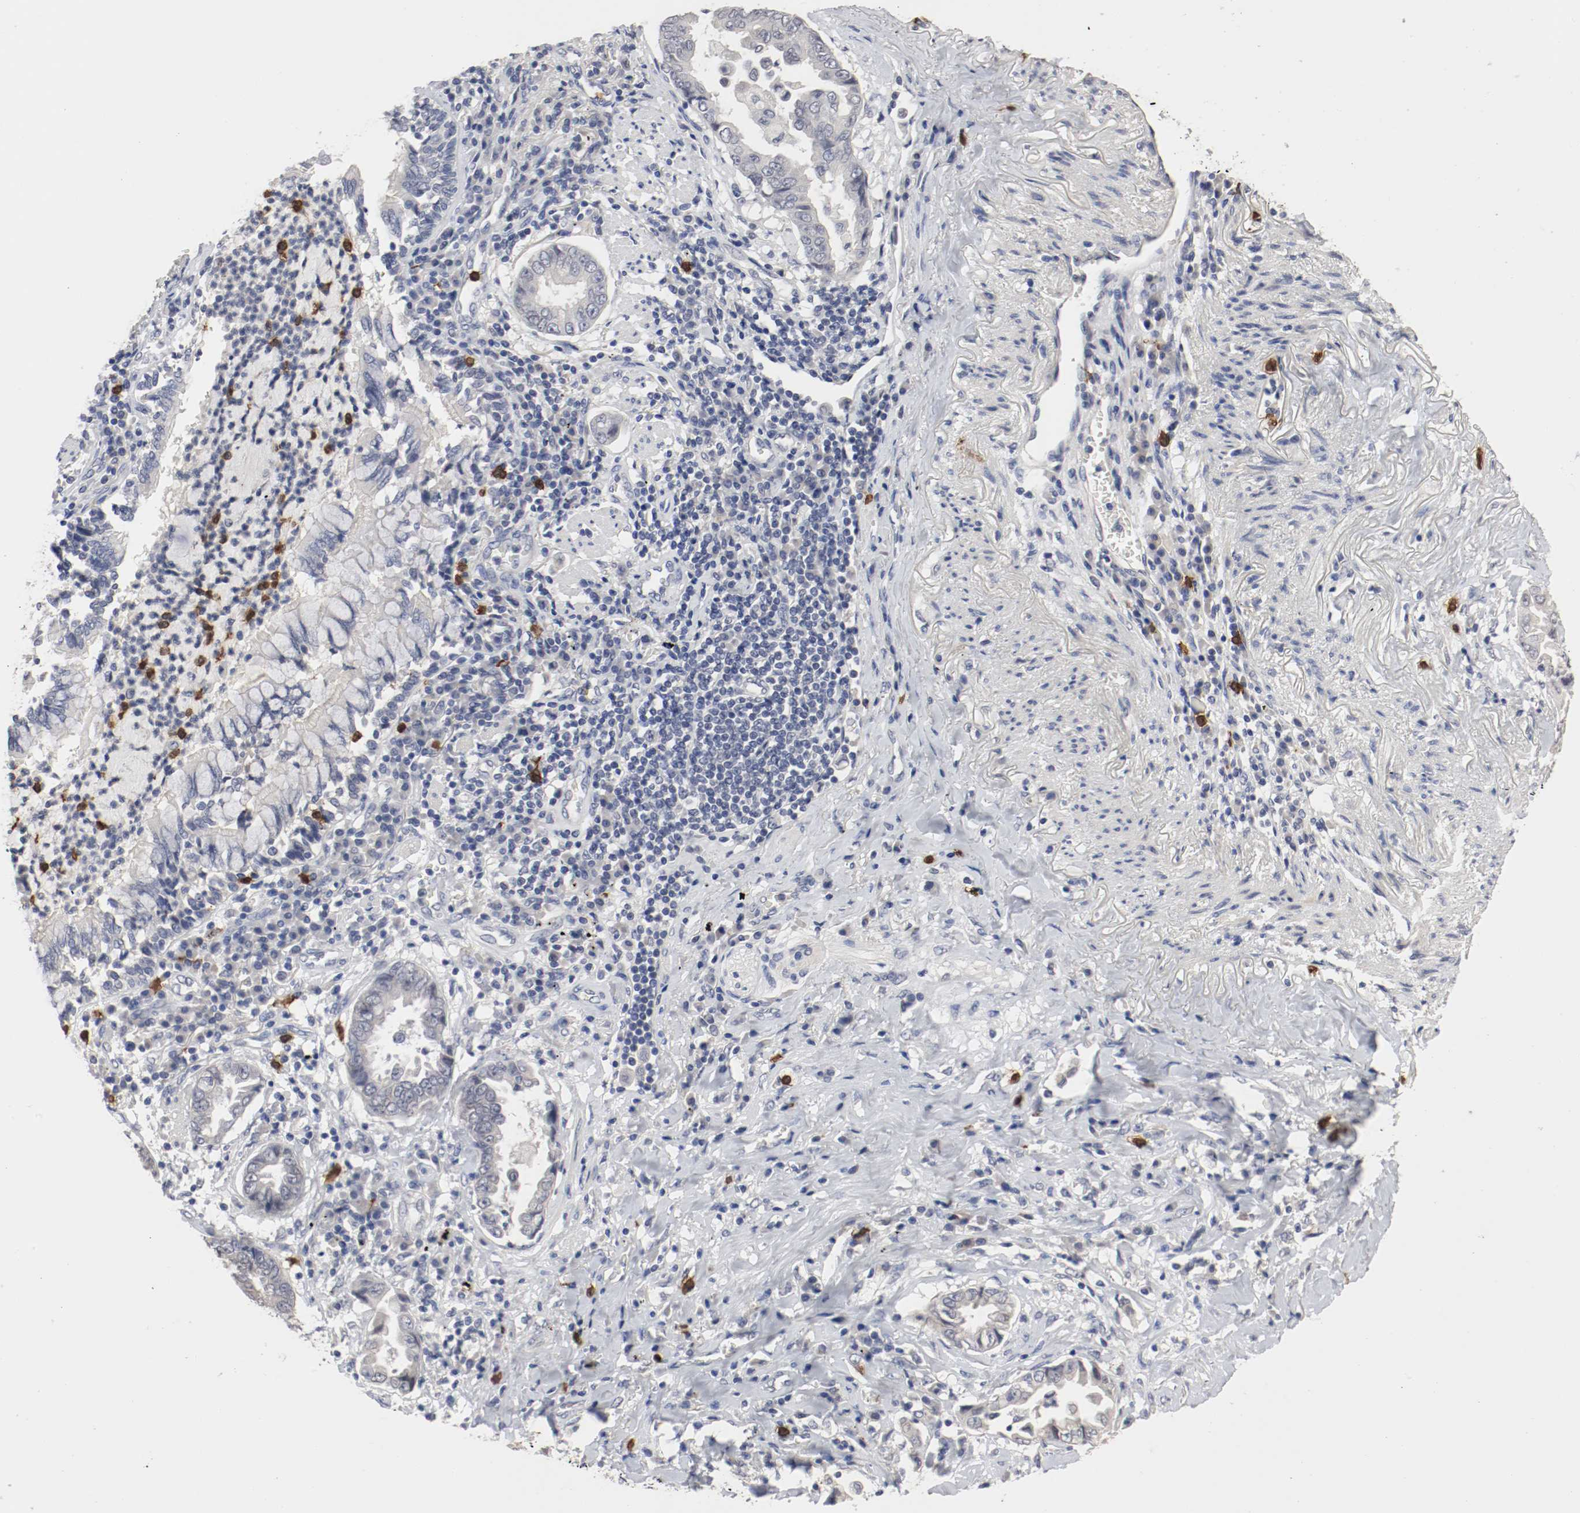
{"staining": {"intensity": "negative", "quantity": "none", "location": "none"}, "tissue": "lung cancer", "cell_type": "Tumor cells", "image_type": "cancer", "snomed": [{"axis": "morphology", "description": "Normal tissue, NOS"}, {"axis": "morphology", "description": "Inflammation, NOS"}, {"axis": "morphology", "description": "Adenocarcinoma, NOS"}, {"axis": "topography", "description": "Lung"}], "caption": "Tumor cells are negative for protein expression in human adenocarcinoma (lung). (DAB immunohistochemistry (IHC), high magnification).", "gene": "CEBPE", "patient": {"sex": "female", "age": 64}}